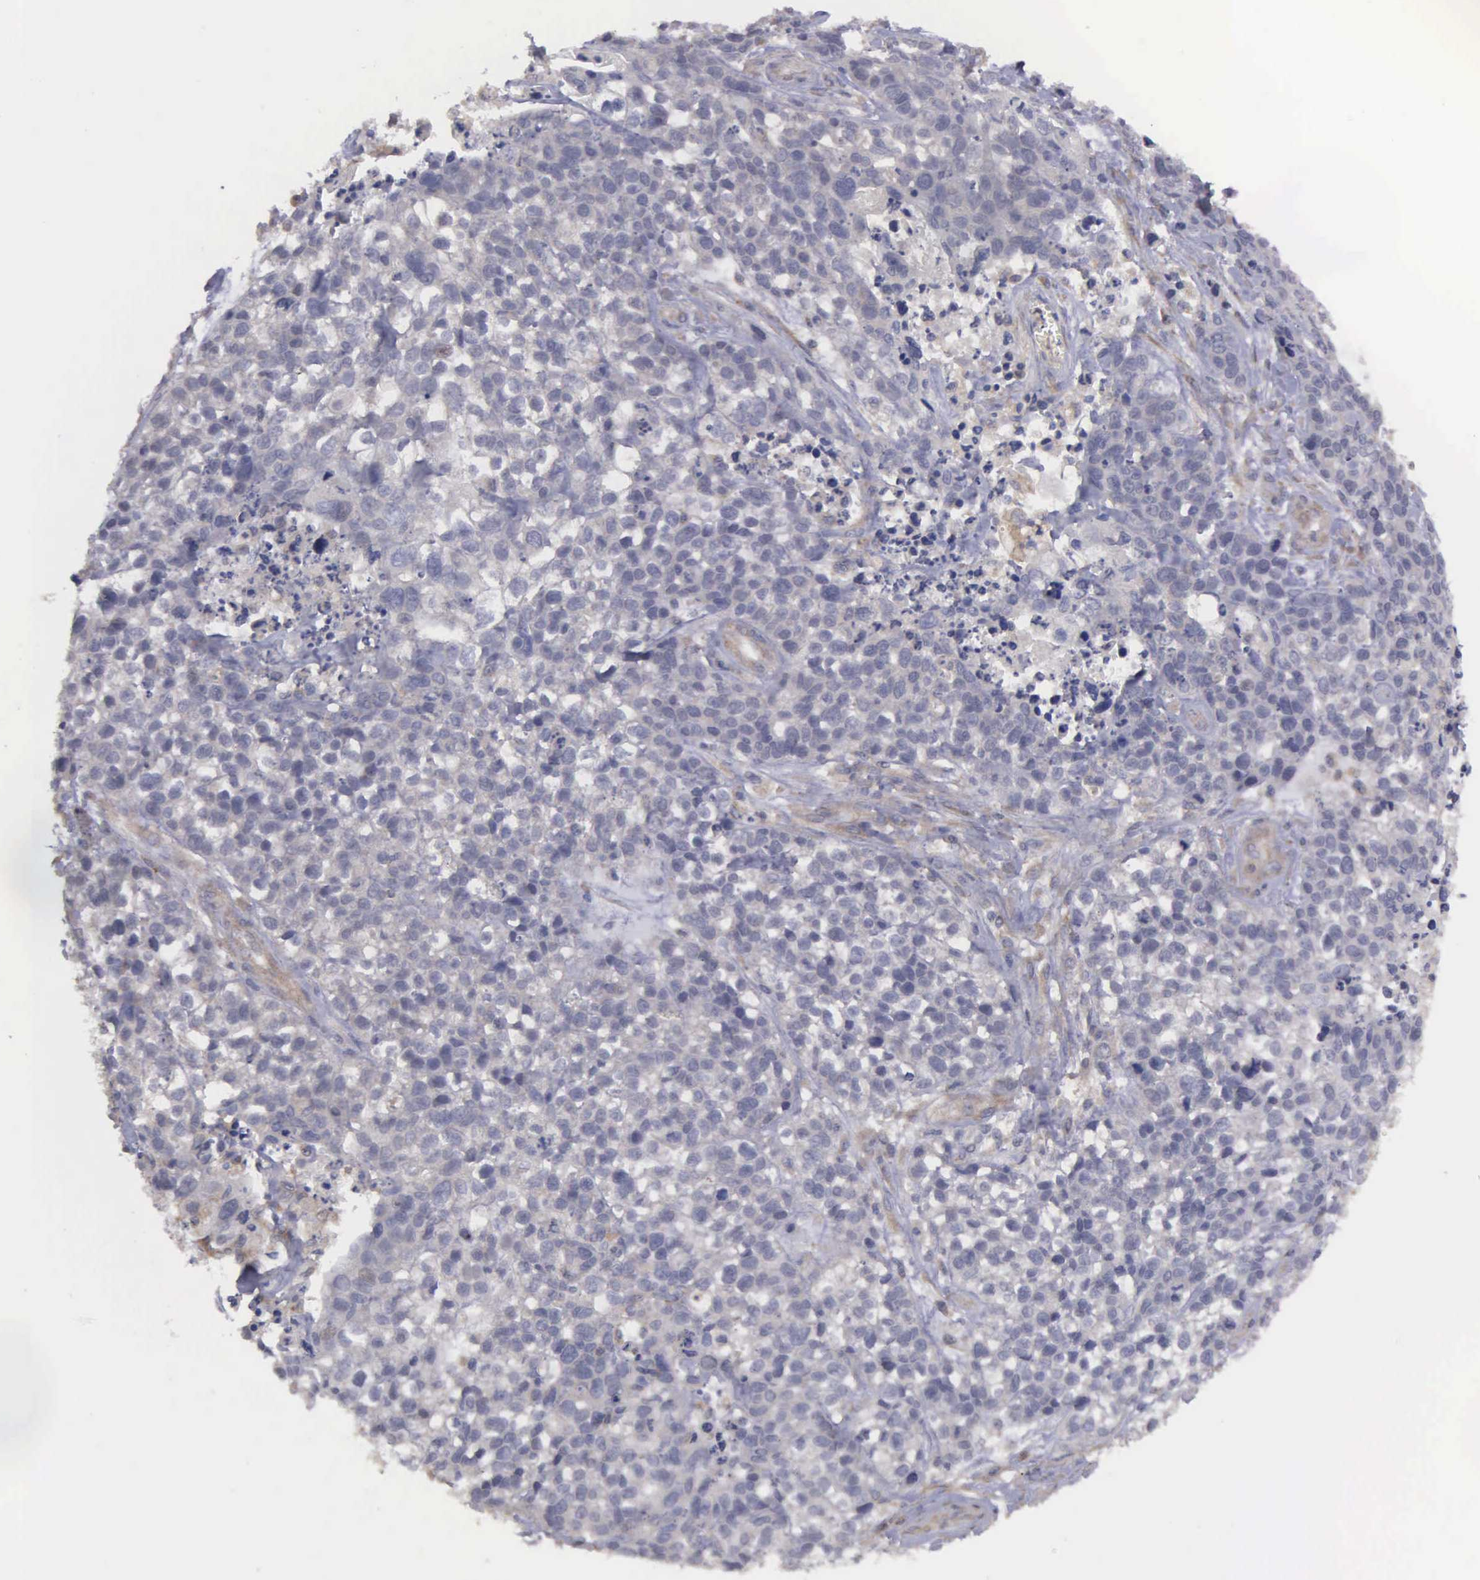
{"staining": {"intensity": "negative", "quantity": "none", "location": "none"}, "tissue": "lung cancer", "cell_type": "Tumor cells", "image_type": "cancer", "snomed": [{"axis": "morphology", "description": "Squamous cell carcinoma, NOS"}, {"axis": "topography", "description": "Lymph node"}, {"axis": "topography", "description": "Lung"}], "caption": "A micrograph of human lung cancer is negative for staining in tumor cells.", "gene": "RTL10", "patient": {"sex": "male", "age": 74}}